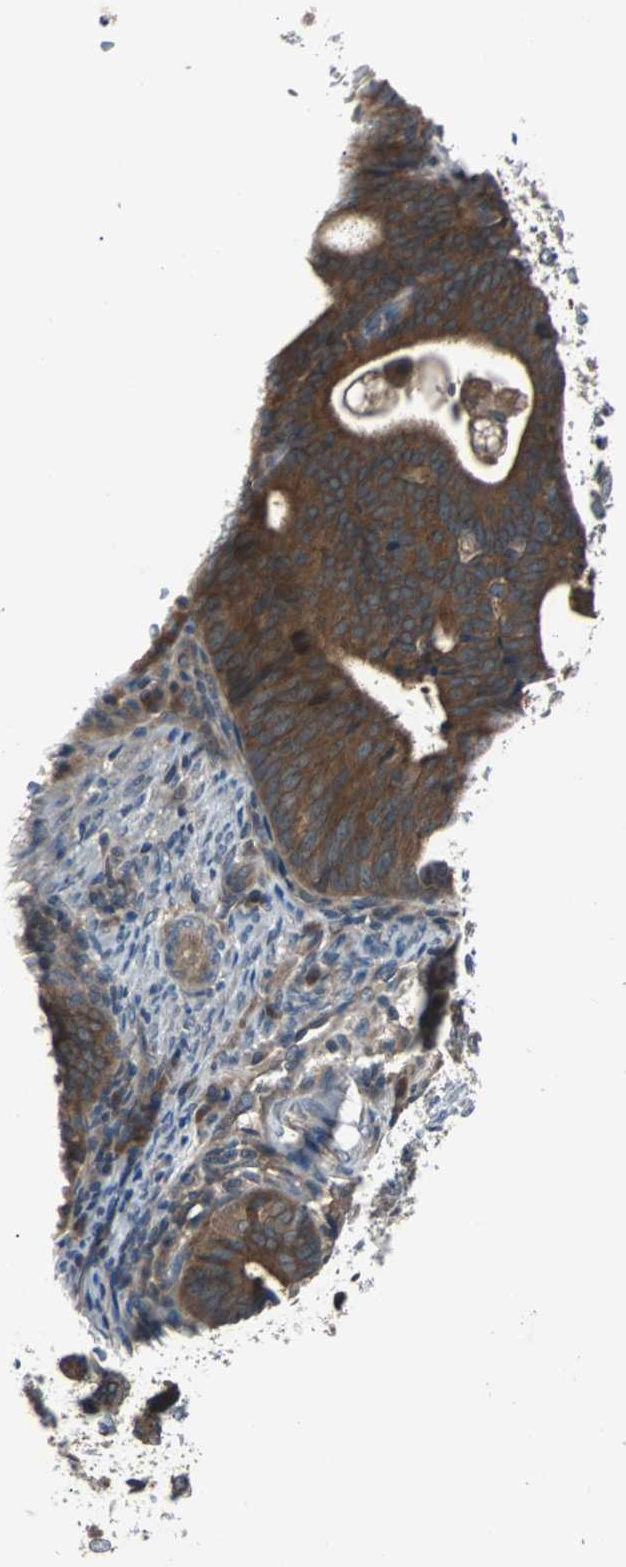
{"staining": {"intensity": "moderate", "quantity": ">75%", "location": "cytoplasmic/membranous"}, "tissue": "endometrial cancer", "cell_type": "Tumor cells", "image_type": "cancer", "snomed": [{"axis": "morphology", "description": "Adenocarcinoma, NOS"}, {"axis": "topography", "description": "Uterus"}], "caption": "Immunohistochemical staining of human endometrial cancer reveals medium levels of moderate cytoplasmic/membranous positivity in about >75% of tumor cells.", "gene": "ARF1", "patient": {"sex": "female", "age": 83}}